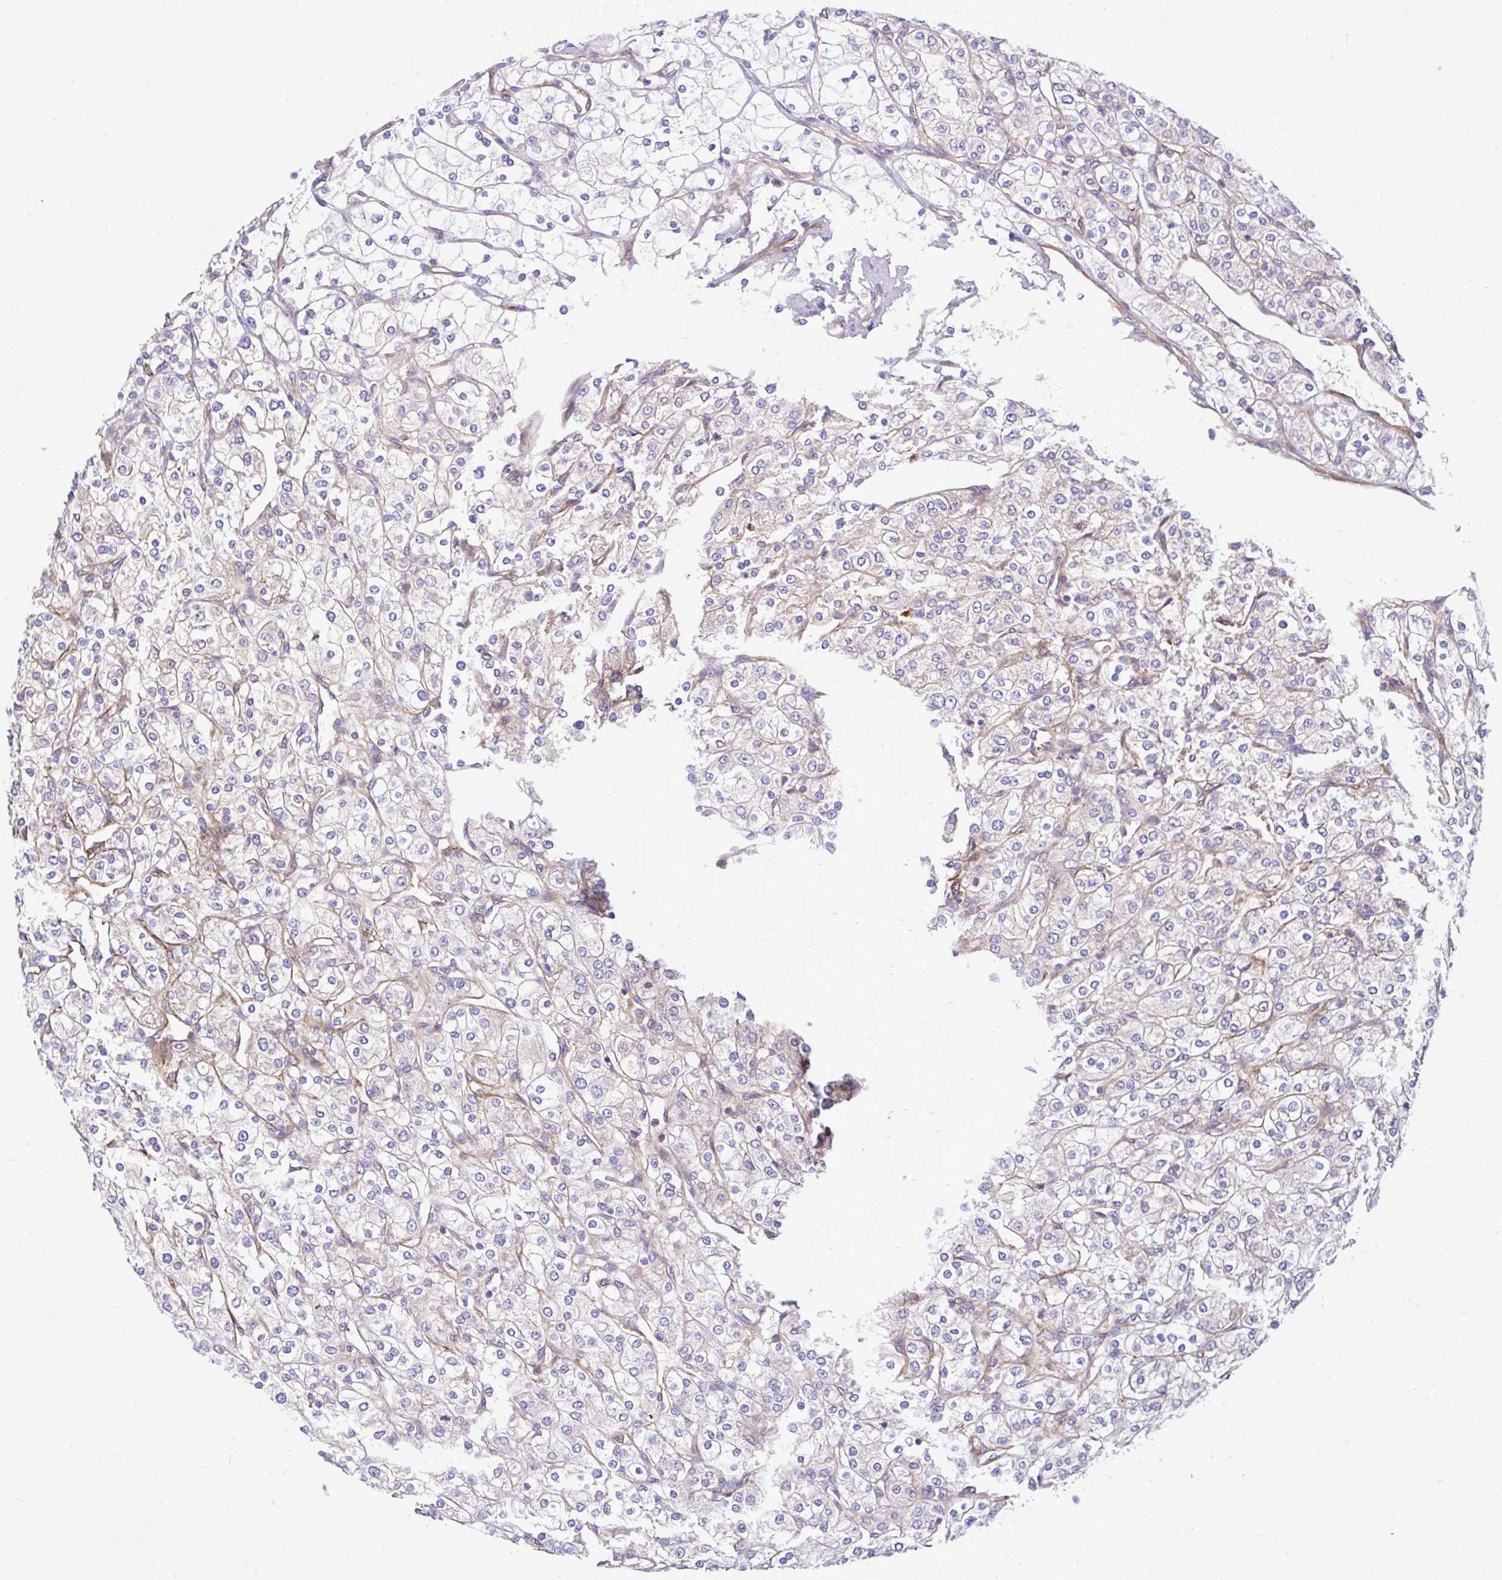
{"staining": {"intensity": "negative", "quantity": "none", "location": "none"}, "tissue": "renal cancer", "cell_type": "Tumor cells", "image_type": "cancer", "snomed": [{"axis": "morphology", "description": "Adenocarcinoma, NOS"}, {"axis": "topography", "description": "Kidney"}], "caption": "Protein analysis of adenocarcinoma (renal) exhibits no significant positivity in tumor cells. (DAB immunohistochemistry with hematoxylin counter stain).", "gene": "ESPNL", "patient": {"sex": "male", "age": 80}}